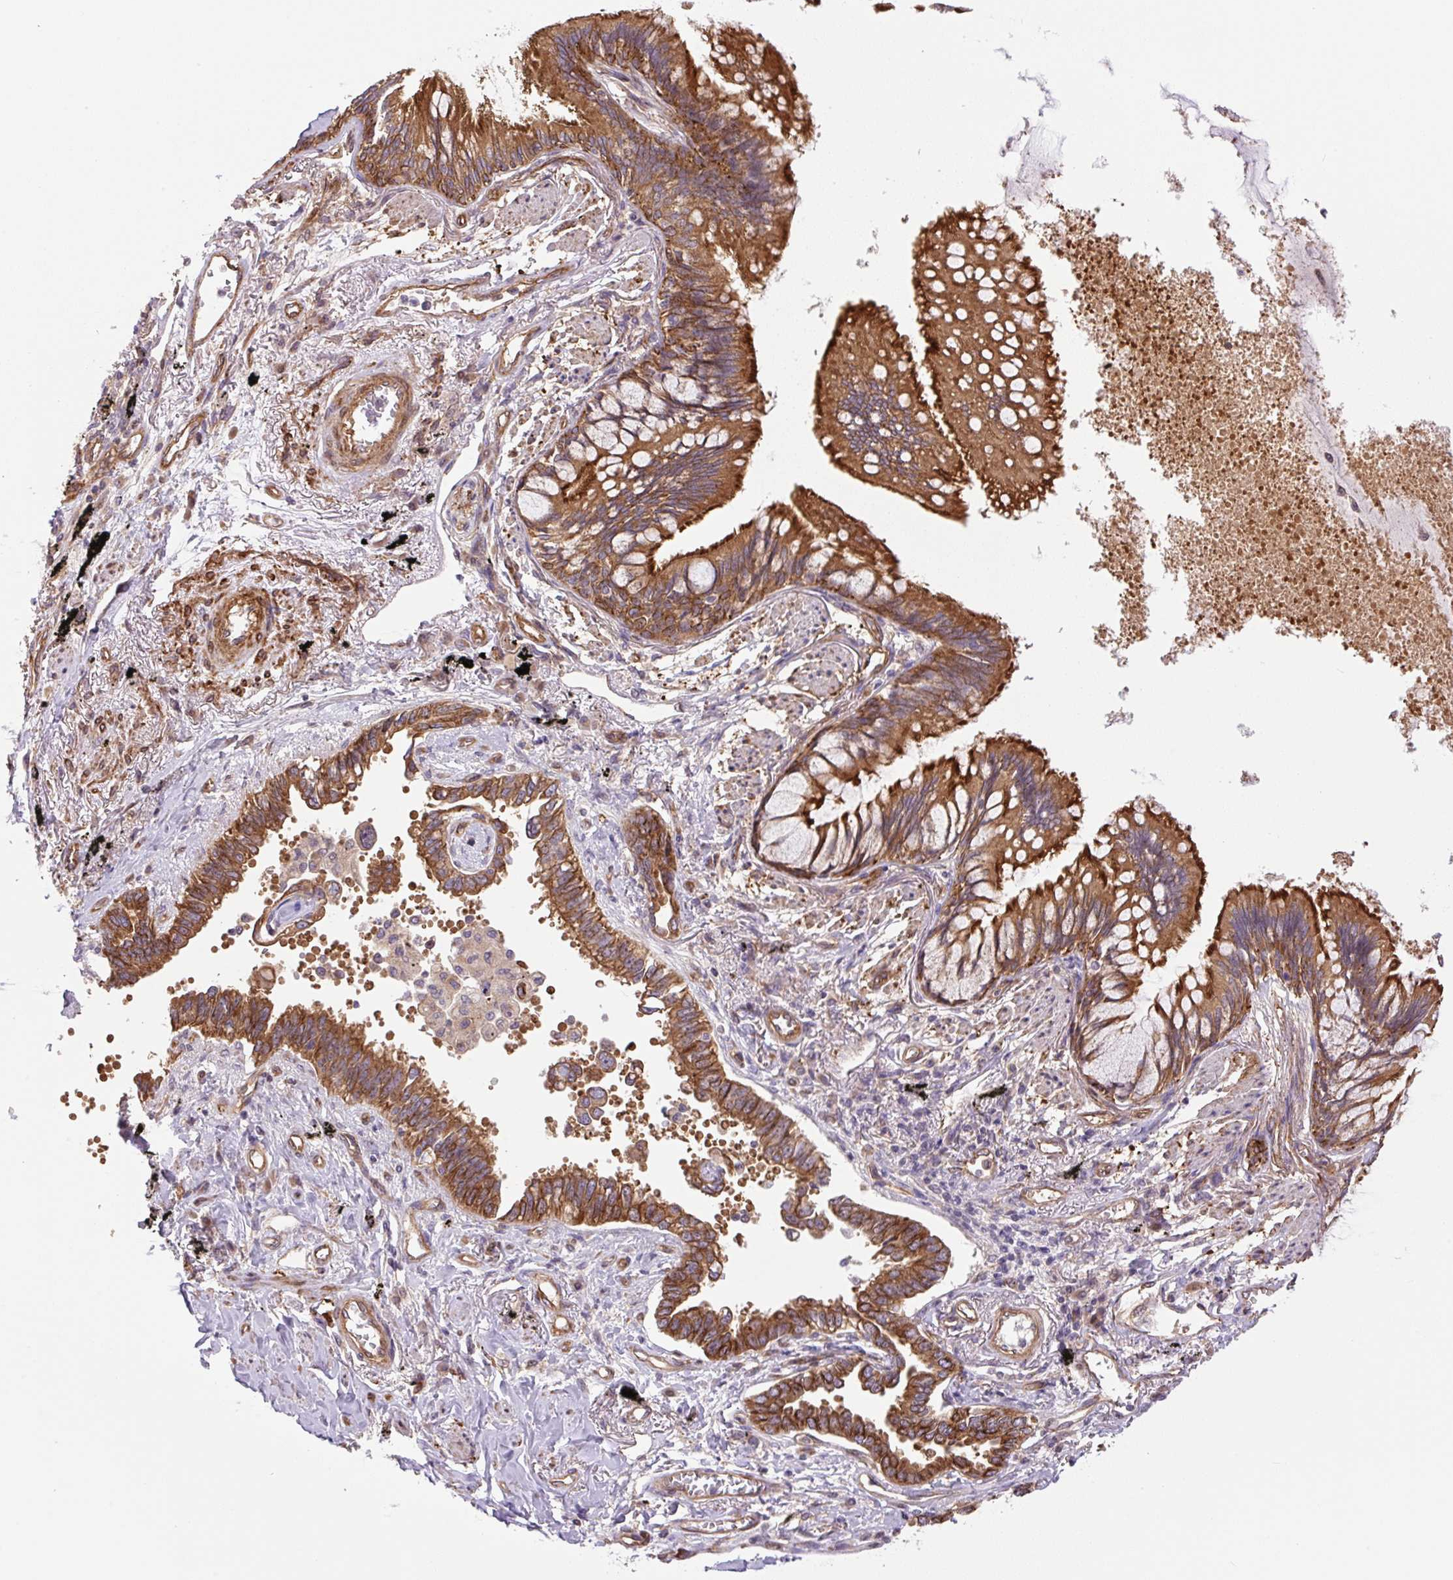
{"staining": {"intensity": "strong", "quantity": ">75%", "location": "cytoplasmic/membranous"}, "tissue": "lung cancer", "cell_type": "Tumor cells", "image_type": "cancer", "snomed": [{"axis": "morphology", "description": "Adenocarcinoma, NOS"}, {"axis": "topography", "description": "Lung"}], "caption": "Protein positivity by immunohistochemistry exhibits strong cytoplasmic/membranous staining in approximately >75% of tumor cells in lung cancer (adenocarcinoma).", "gene": "SEPTIN10", "patient": {"sex": "male", "age": 67}}